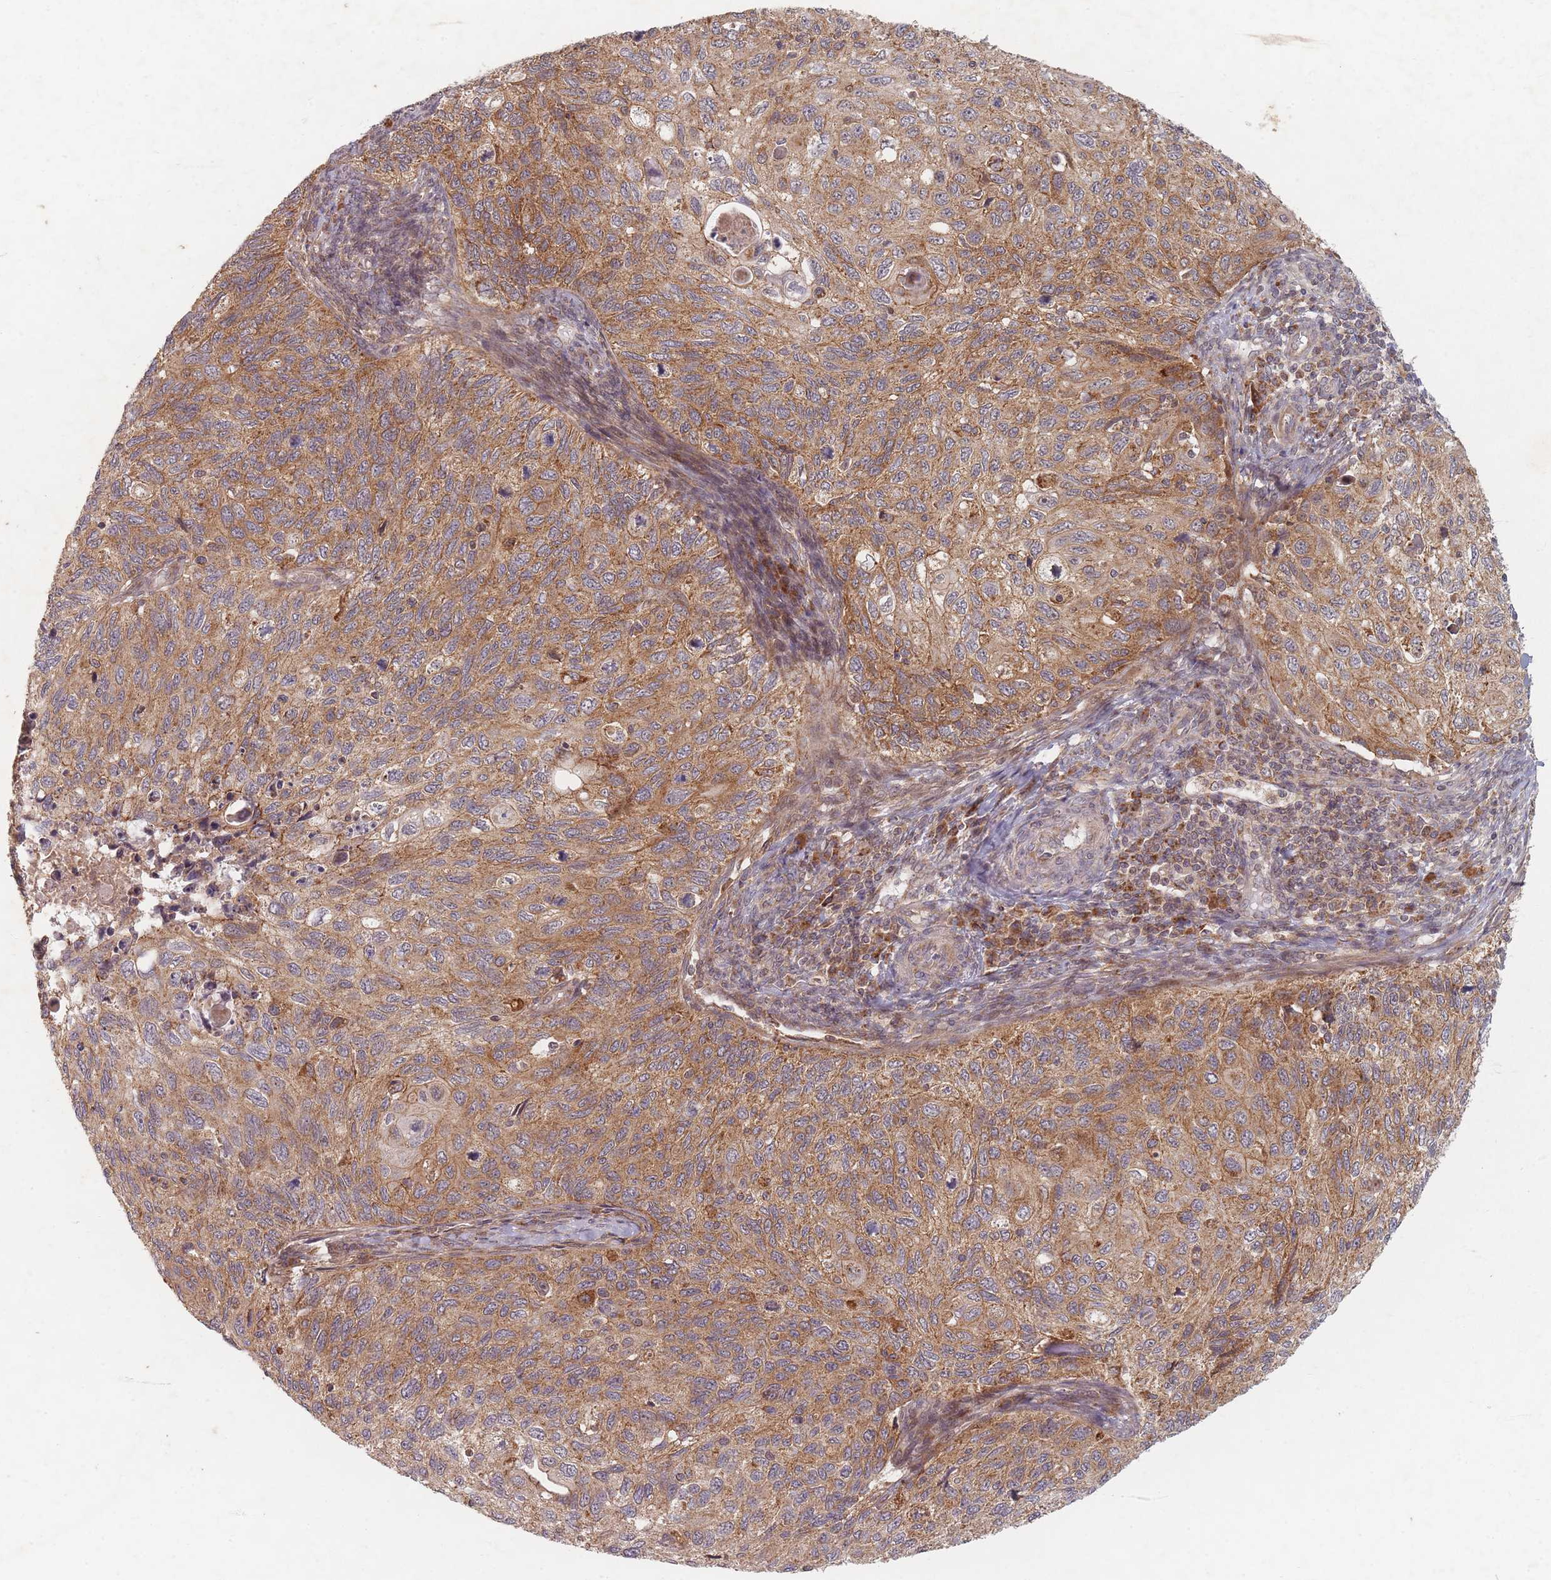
{"staining": {"intensity": "moderate", "quantity": ">75%", "location": "cytoplasmic/membranous"}, "tissue": "cervical cancer", "cell_type": "Tumor cells", "image_type": "cancer", "snomed": [{"axis": "morphology", "description": "Squamous cell carcinoma, NOS"}, {"axis": "topography", "description": "Cervix"}], "caption": "DAB immunohistochemical staining of human squamous cell carcinoma (cervical) demonstrates moderate cytoplasmic/membranous protein positivity in approximately >75% of tumor cells. (DAB (3,3'-diaminobenzidine) IHC with brightfield microscopy, high magnification).", "gene": "RADX", "patient": {"sex": "female", "age": 70}}